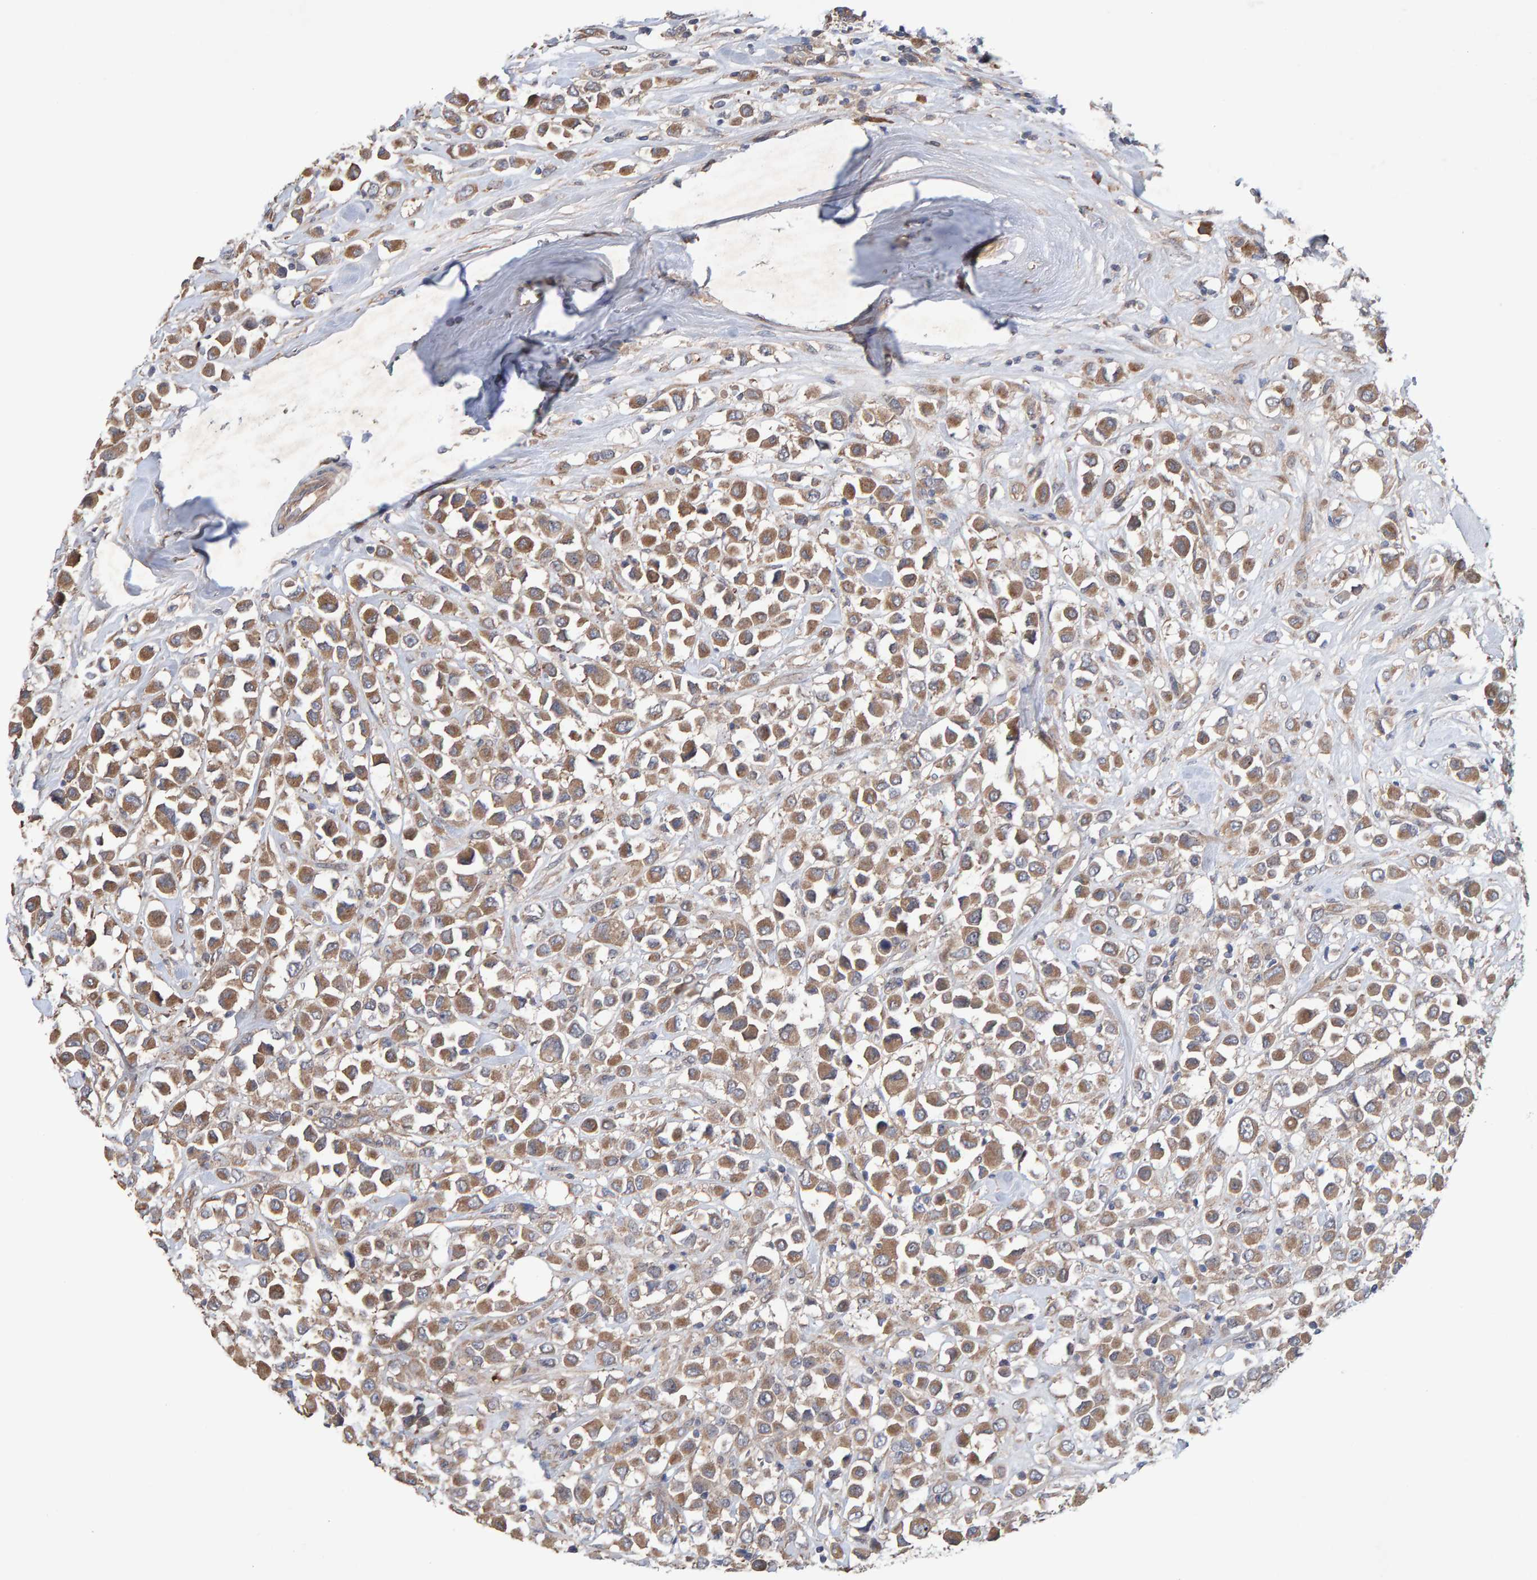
{"staining": {"intensity": "moderate", "quantity": ">75%", "location": "cytoplasmic/membranous"}, "tissue": "breast cancer", "cell_type": "Tumor cells", "image_type": "cancer", "snomed": [{"axis": "morphology", "description": "Duct carcinoma"}, {"axis": "topography", "description": "Breast"}], "caption": "This is an image of immunohistochemistry staining of breast cancer, which shows moderate staining in the cytoplasmic/membranous of tumor cells.", "gene": "LRSAM1", "patient": {"sex": "female", "age": 61}}